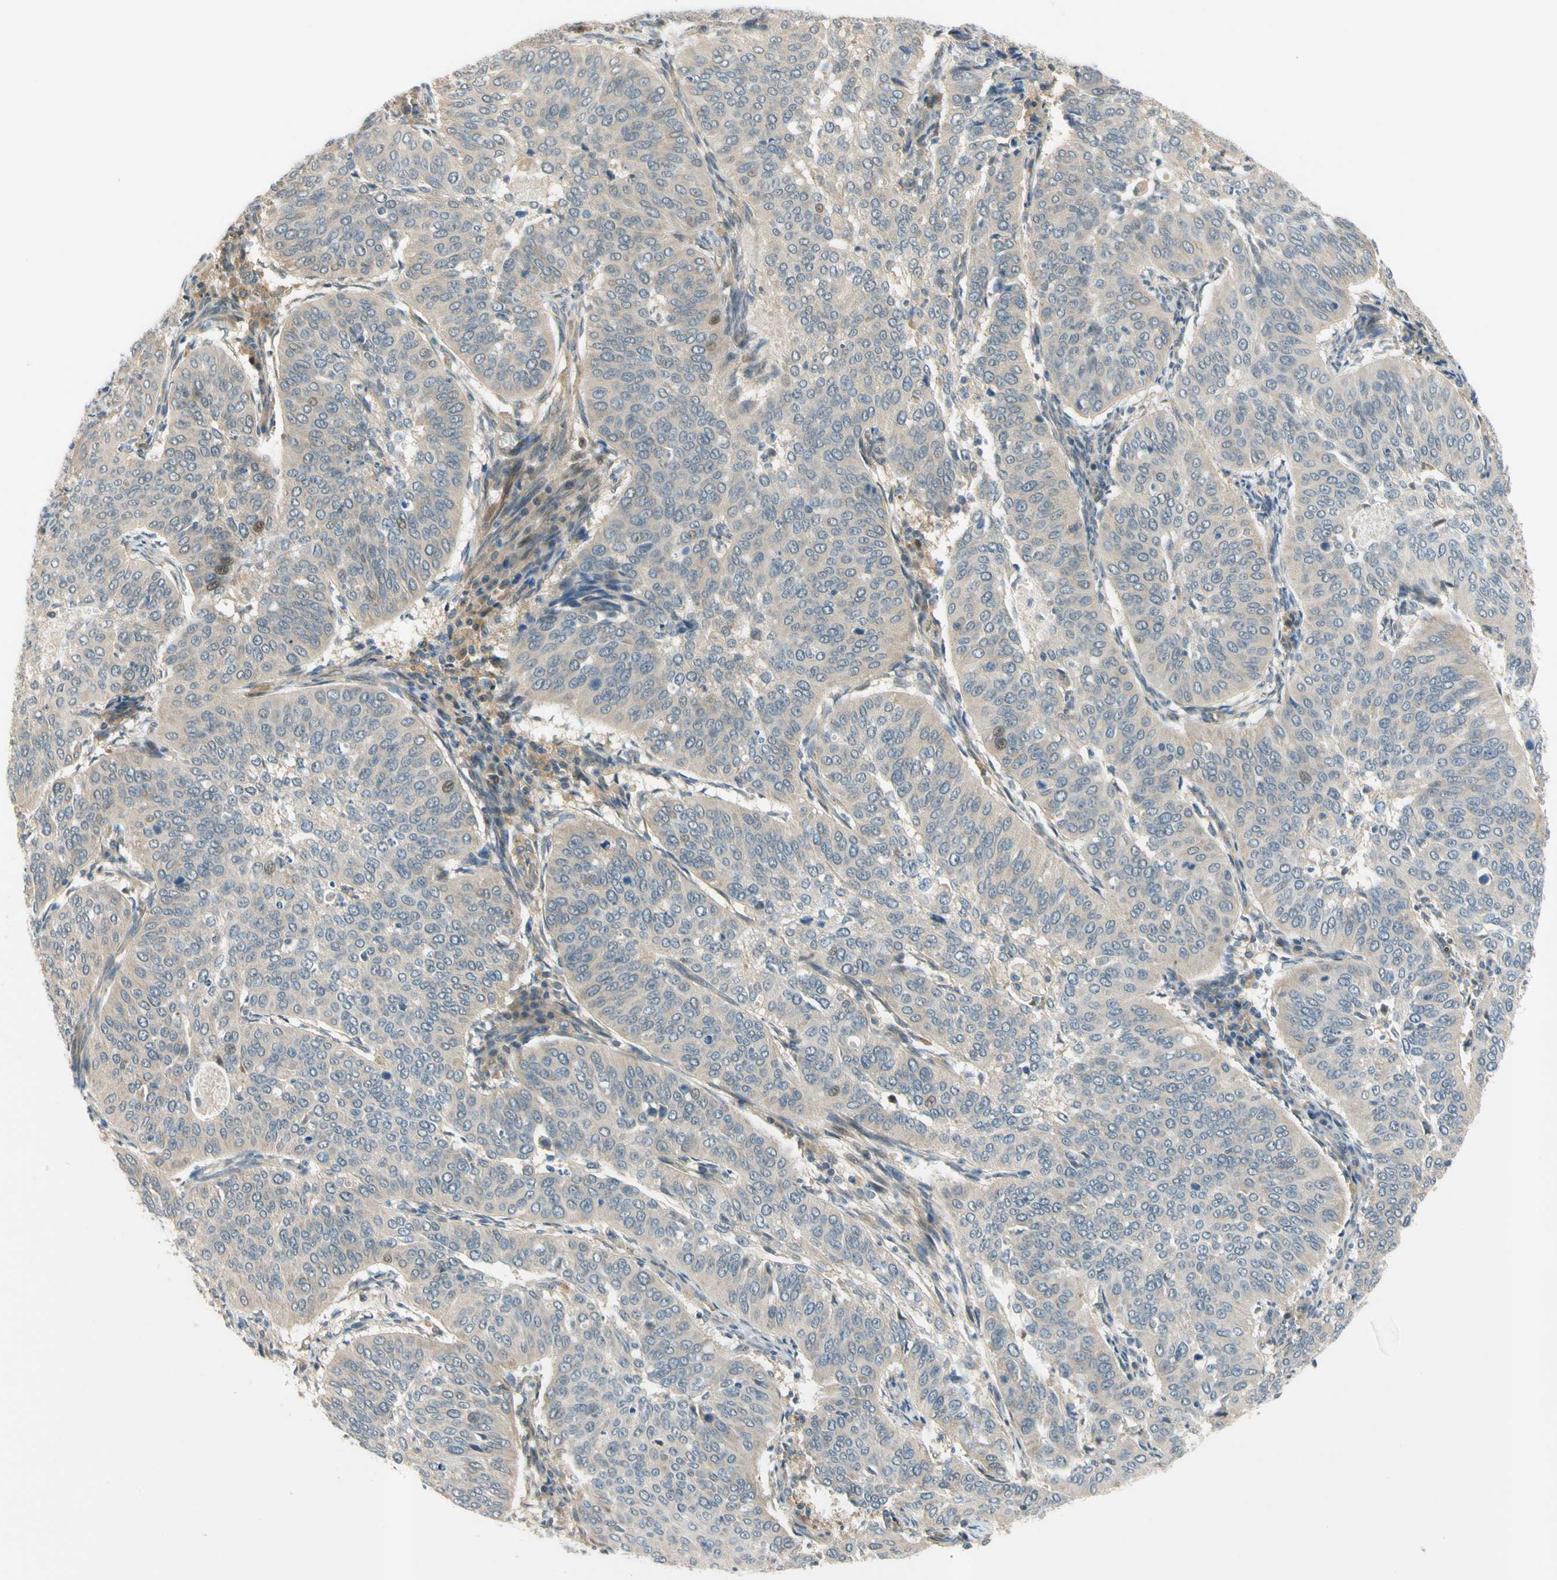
{"staining": {"intensity": "weak", "quantity": "<25%", "location": "cytoplasmic/membranous"}, "tissue": "cervical cancer", "cell_type": "Tumor cells", "image_type": "cancer", "snomed": [{"axis": "morphology", "description": "Normal tissue, NOS"}, {"axis": "morphology", "description": "Squamous cell carcinoma, NOS"}, {"axis": "topography", "description": "Cervix"}], "caption": "Cervical cancer (squamous cell carcinoma) was stained to show a protein in brown. There is no significant staining in tumor cells.", "gene": "GATD1", "patient": {"sex": "female", "age": 39}}